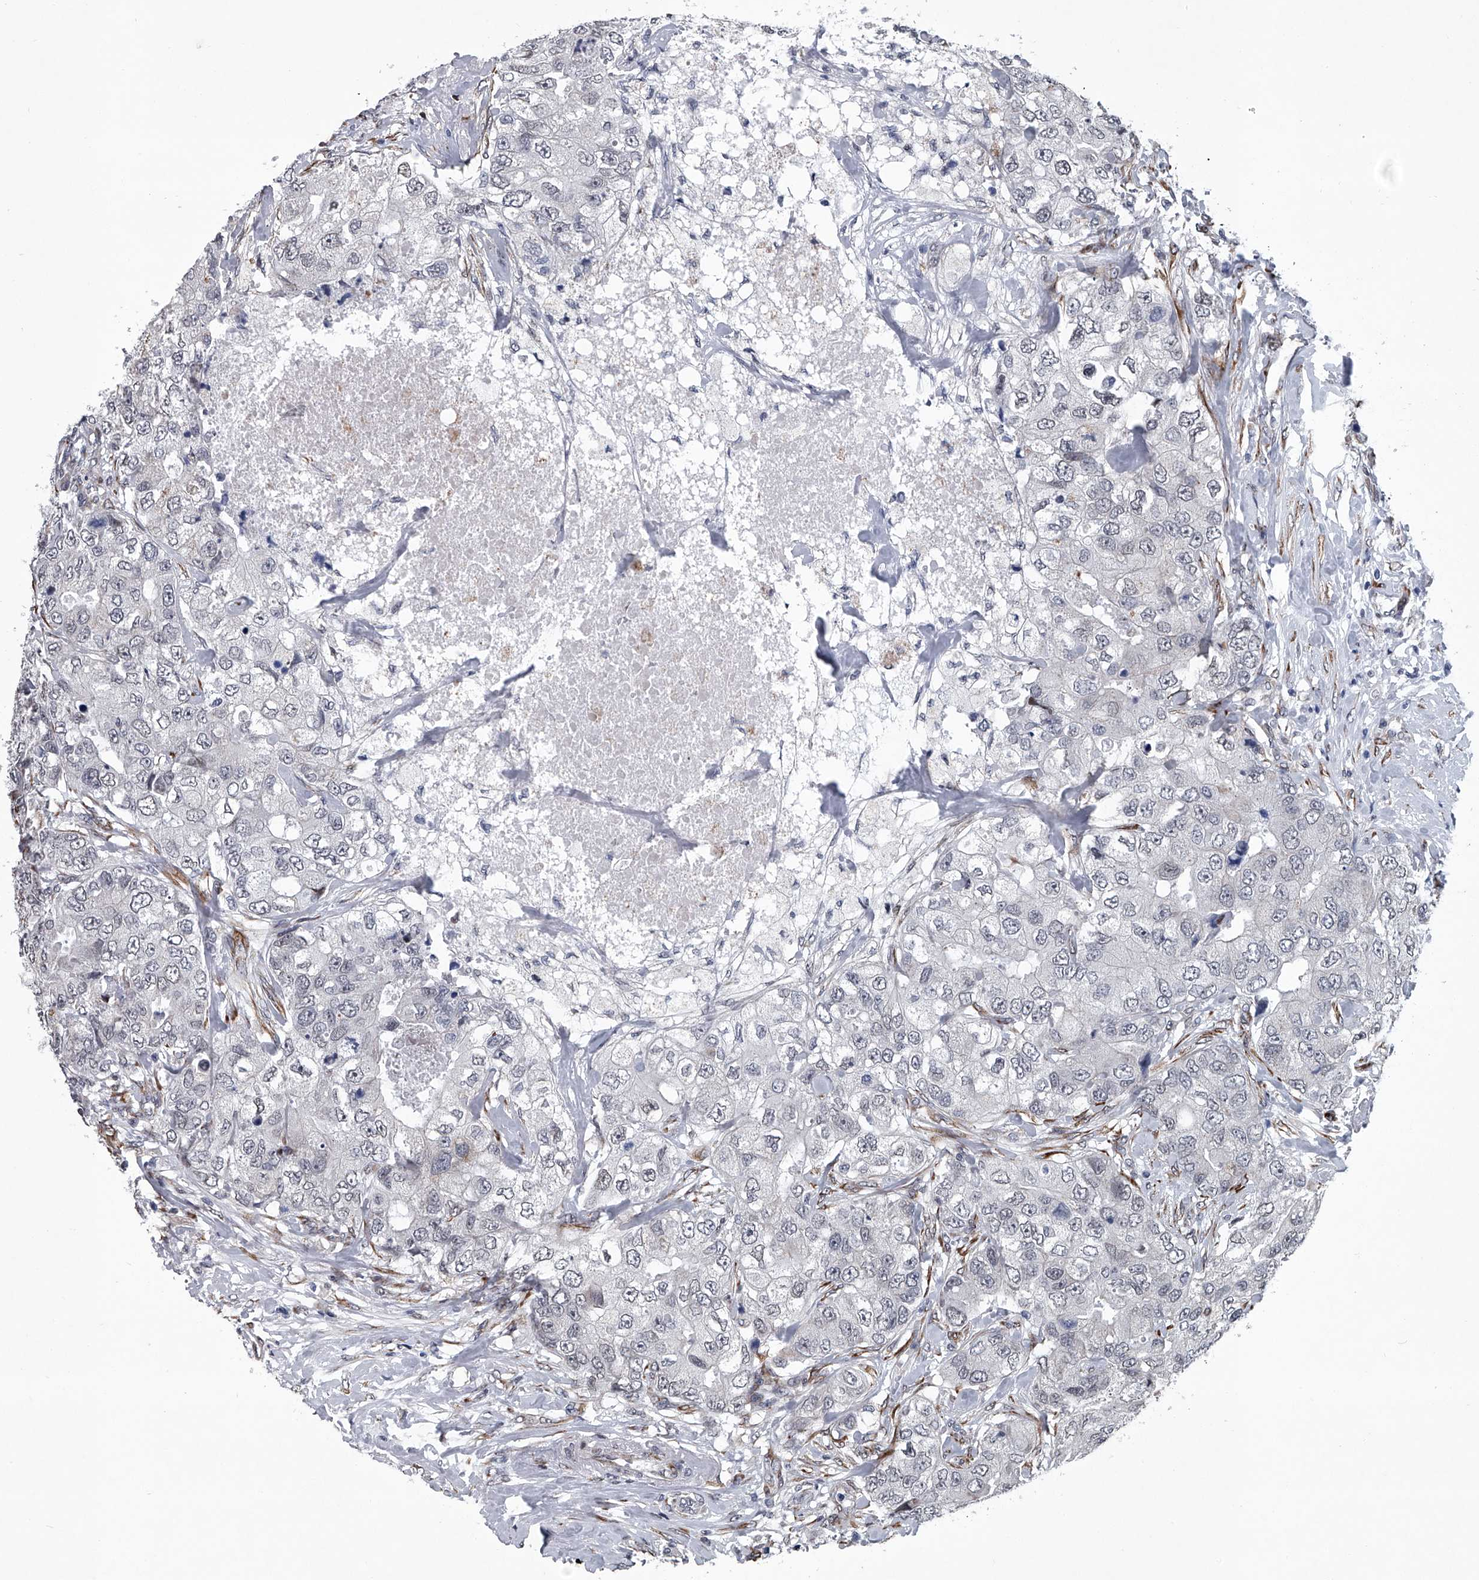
{"staining": {"intensity": "negative", "quantity": "none", "location": "none"}, "tissue": "breast cancer", "cell_type": "Tumor cells", "image_type": "cancer", "snomed": [{"axis": "morphology", "description": "Duct carcinoma"}, {"axis": "topography", "description": "Breast"}], "caption": "The immunohistochemistry photomicrograph has no significant staining in tumor cells of breast cancer tissue. (DAB IHC visualized using brightfield microscopy, high magnification).", "gene": "PPP2R5D", "patient": {"sex": "female", "age": 62}}